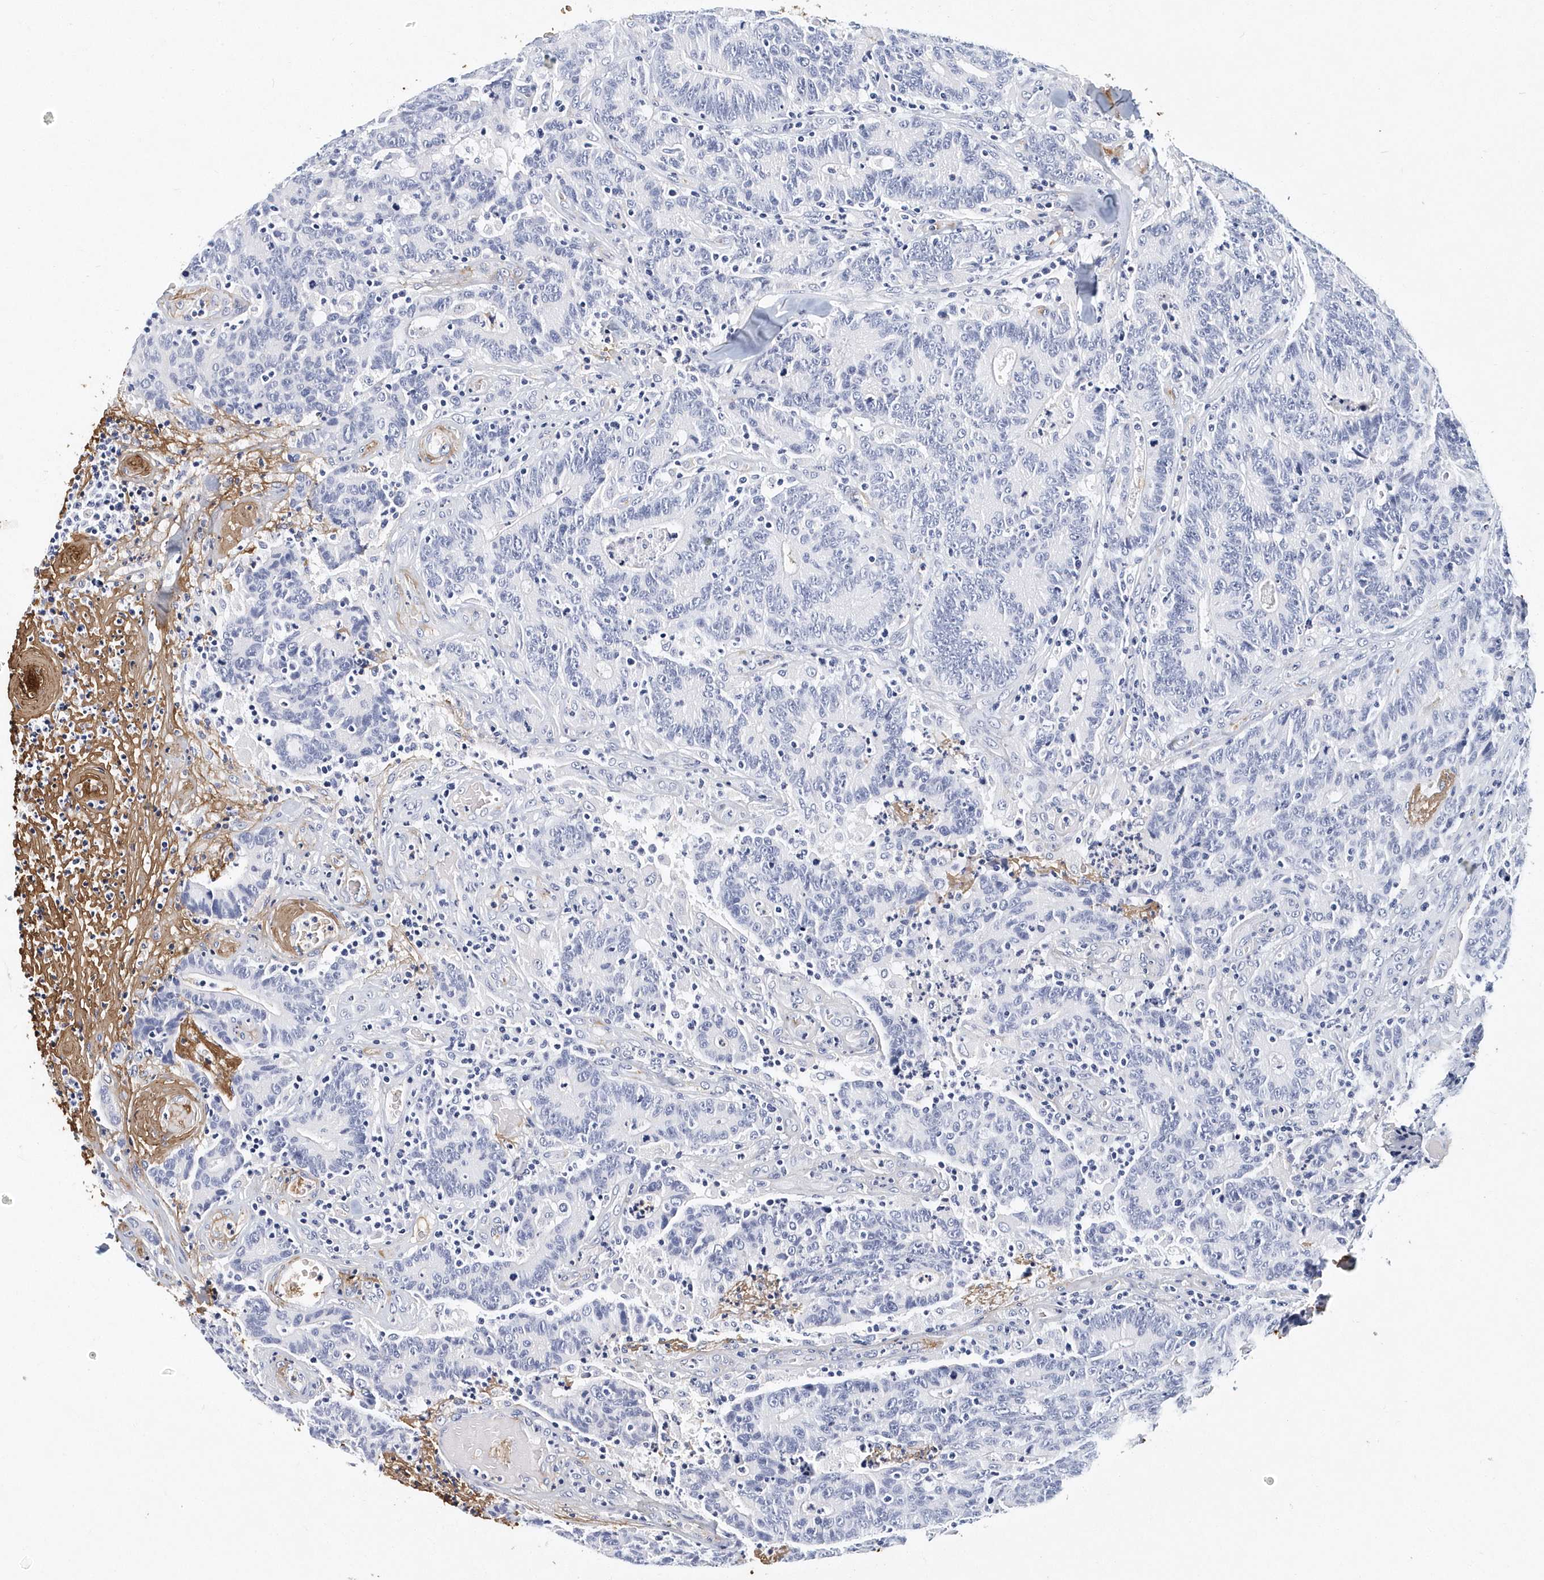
{"staining": {"intensity": "negative", "quantity": "none", "location": "none"}, "tissue": "colorectal cancer", "cell_type": "Tumor cells", "image_type": "cancer", "snomed": [{"axis": "morphology", "description": "Normal tissue, NOS"}, {"axis": "morphology", "description": "Adenocarcinoma, NOS"}, {"axis": "topography", "description": "Colon"}], "caption": "This photomicrograph is of colorectal cancer stained with immunohistochemistry (IHC) to label a protein in brown with the nuclei are counter-stained blue. There is no staining in tumor cells. The staining is performed using DAB (3,3'-diaminobenzidine) brown chromogen with nuclei counter-stained in using hematoxylin.", "gene": "ITGA2B", "patient": {"sex": "female", "age": 75}}